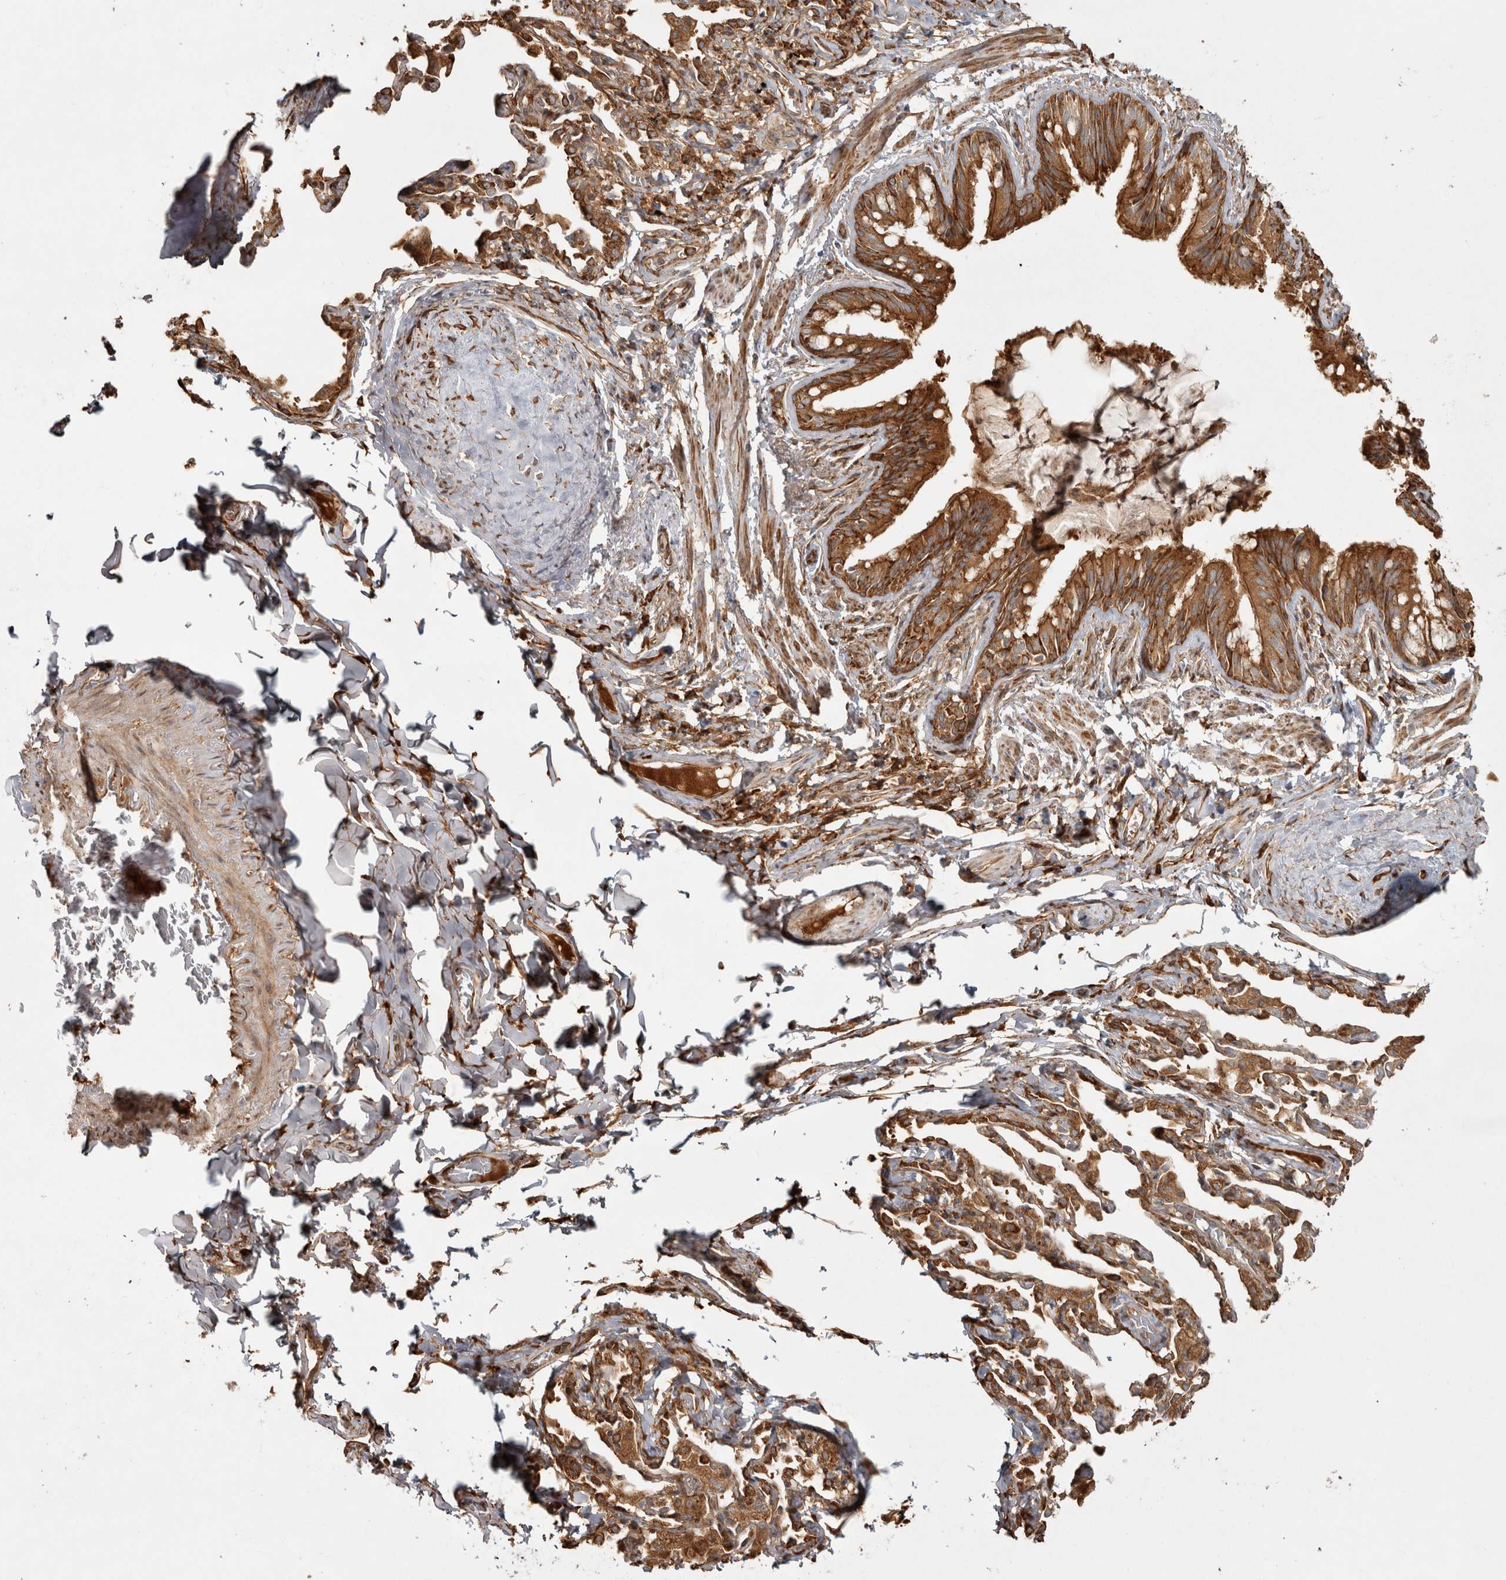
{"staining": {"intensity": "strong", "quantity": ">75%", "location": "cytoplasmic/membranous"}, "tissue": "bronchus", "cell_type": "Respiratory epithelial cells", "image_type": "normal", "snomed": [{"axis": "morphology", "description": "Normal tissue, NOS"}, {"axis": "morphology", "description": "Inflammation, NOS"}, {"axis": "topography", "description": "Bronchus"}, {"axis": "topography", "description": "Lung"}], "caption": "The histopathology image shows immunohistochemical staining of normal bronchus. There is strong cytoplasmic/membranous expression is appreciated in approximately >75% of respiratory epithelial cells.", "gene": "CAMSAP2", "patient": {"sex": "female", "age": 46}}